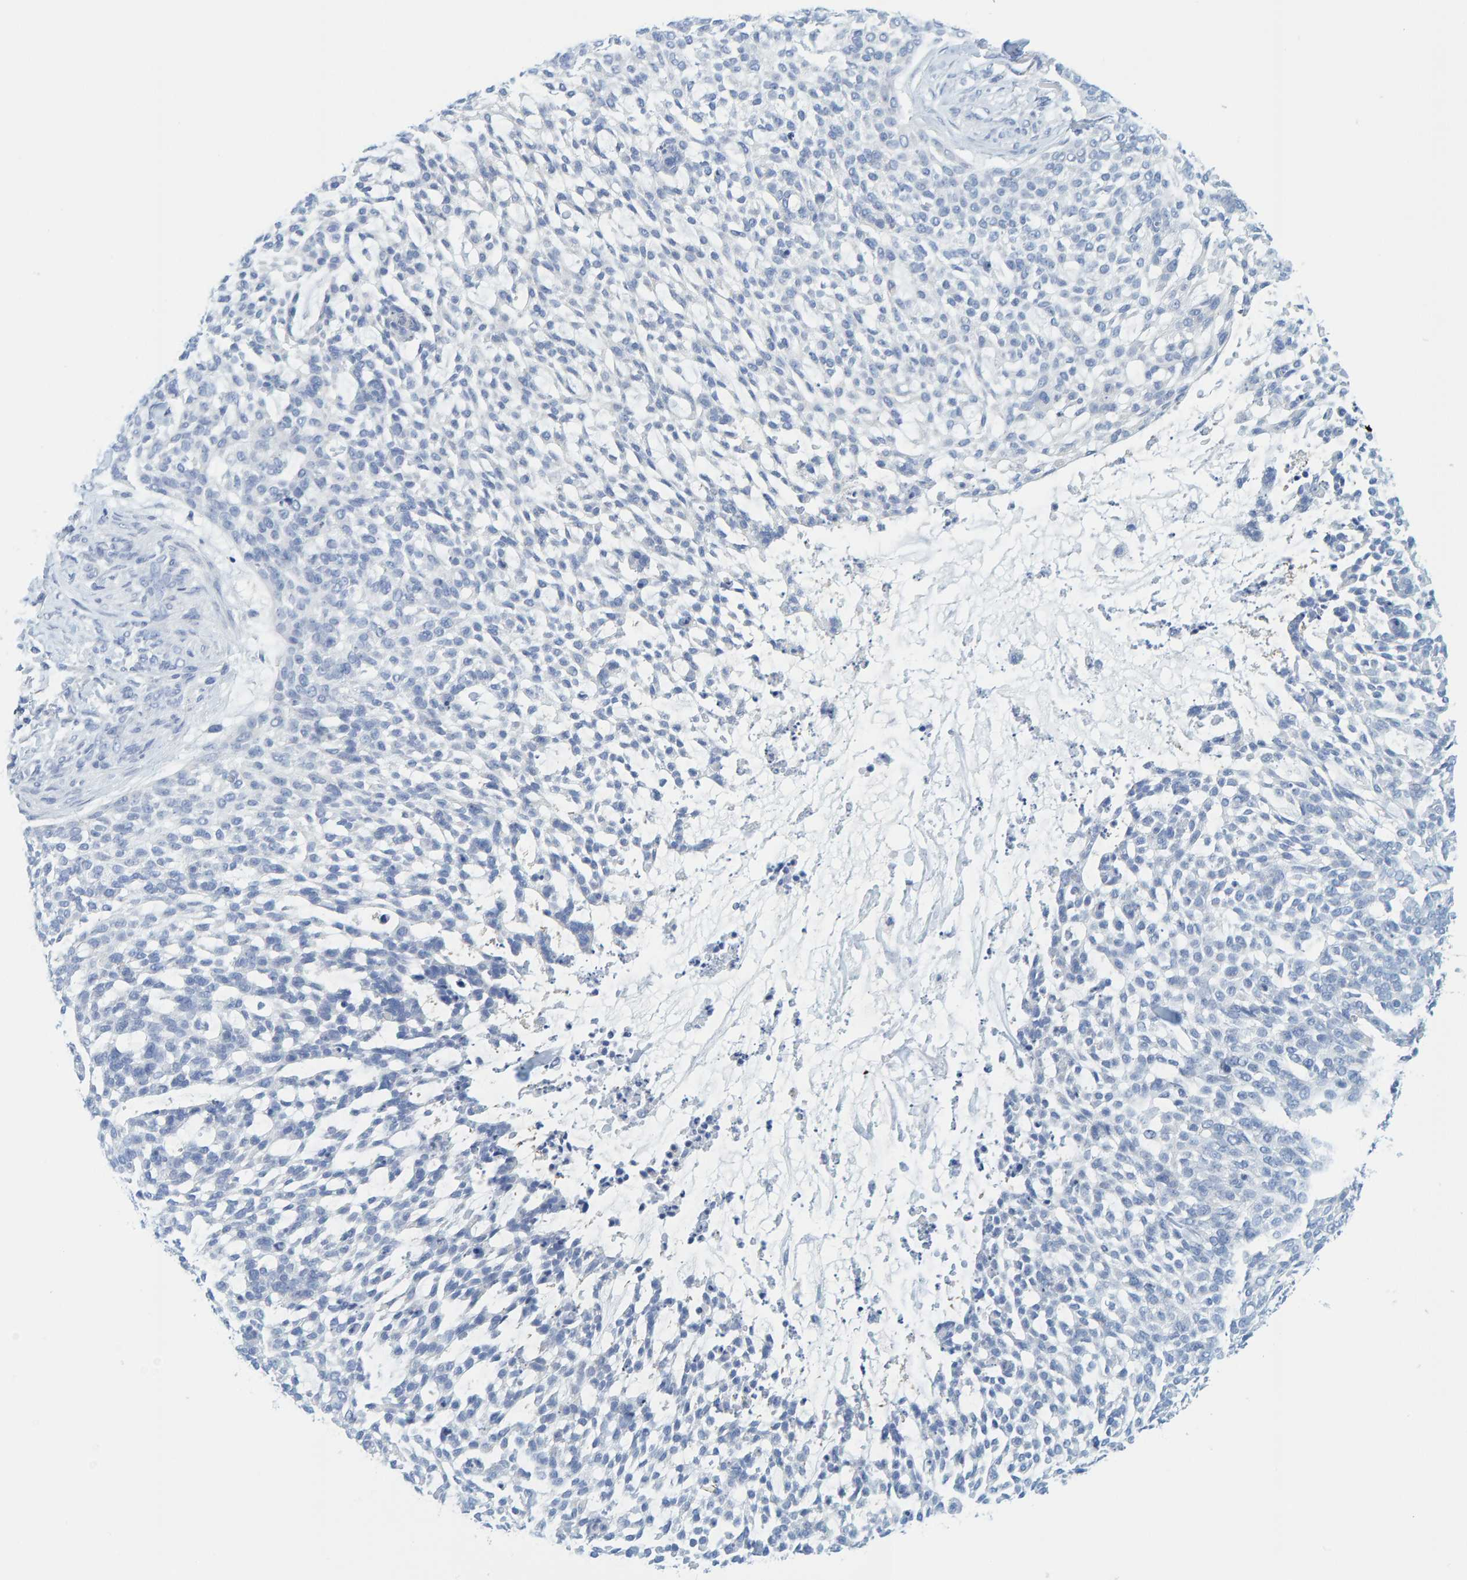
{"staining": {"intensity": "negative", "quantity": "none", "location": "none"}, "tissue": "skin cancer", "cell_type": "Tumor cells", "image_type": "cancer", "snomed": [{"axis": "morphology", "description": "Basal cell carcinoma"}, {"axis": "topography", "description": "Skin"}], "caption": "An immunohistochemistry image of basal cell carcinoma (skin) is shown. There is no staining in tumor cells of basal cell carcinoma (skin).", "gene": "KLHL11", "patient": {"sex": "female", "age": 64}}